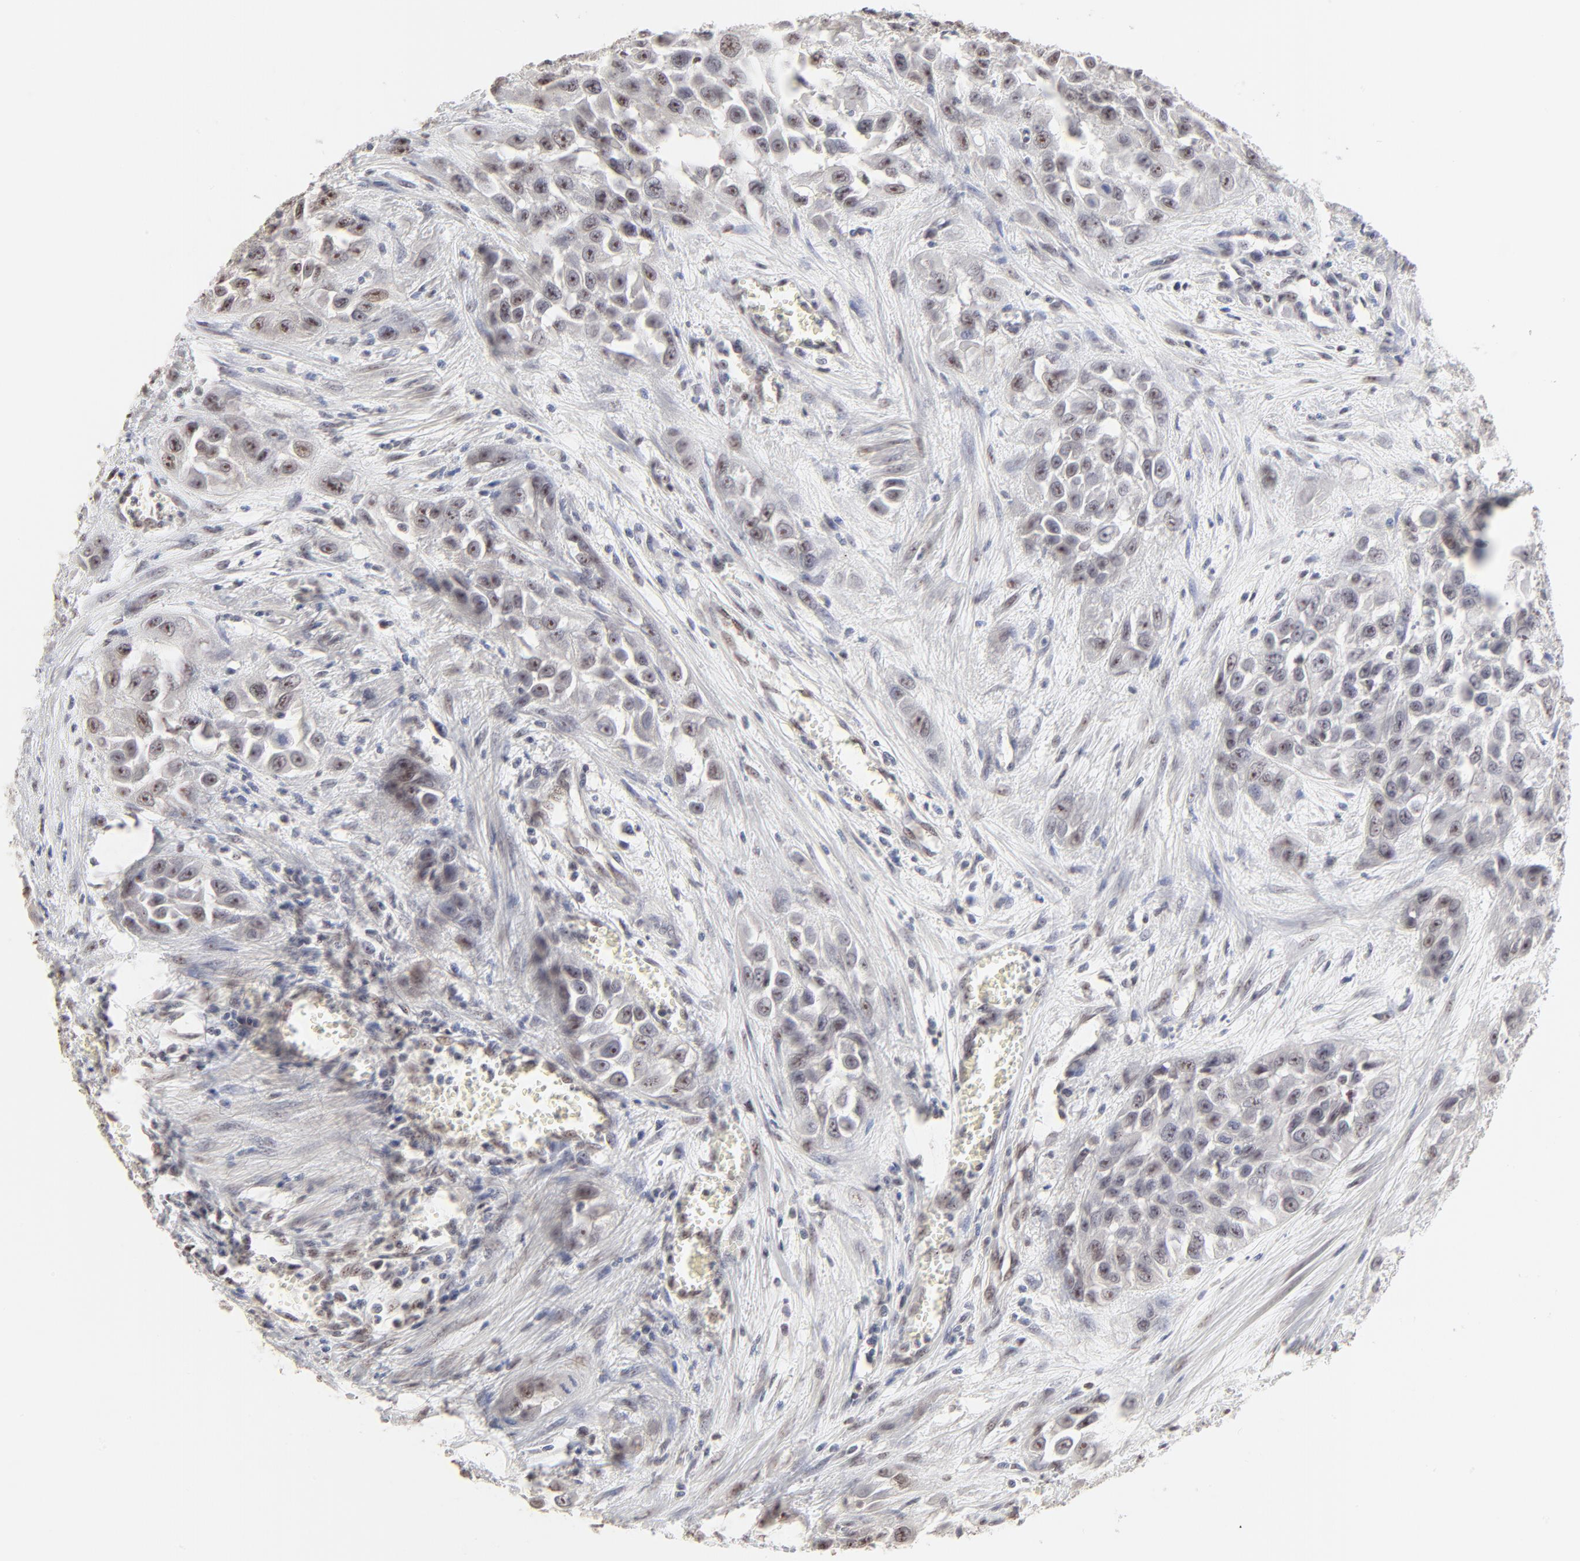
{"staining": {"intensity": "weak", "quantity": "25%-75%", "location": "nuclear"}, "tissue": "urothelial cancer", "cell_type": "Tumor cells", "image_type": "cancer", "snomed": [{"axis": "morphology", "description": "Urothelial carcinoma, High grade"}, {"axis": "topography", "description": "Urinary bladder"}], "caption": "Urothelial cancer tissue shows weak nuclear staining in about 25%-75% of tumor cells Using DAB (brown) and hematoxylin (blue) stains, captured at high magnification using brightfield microscopy.", "gene": "NFIL3", "patient": {"sex": "male", "age": 57}}